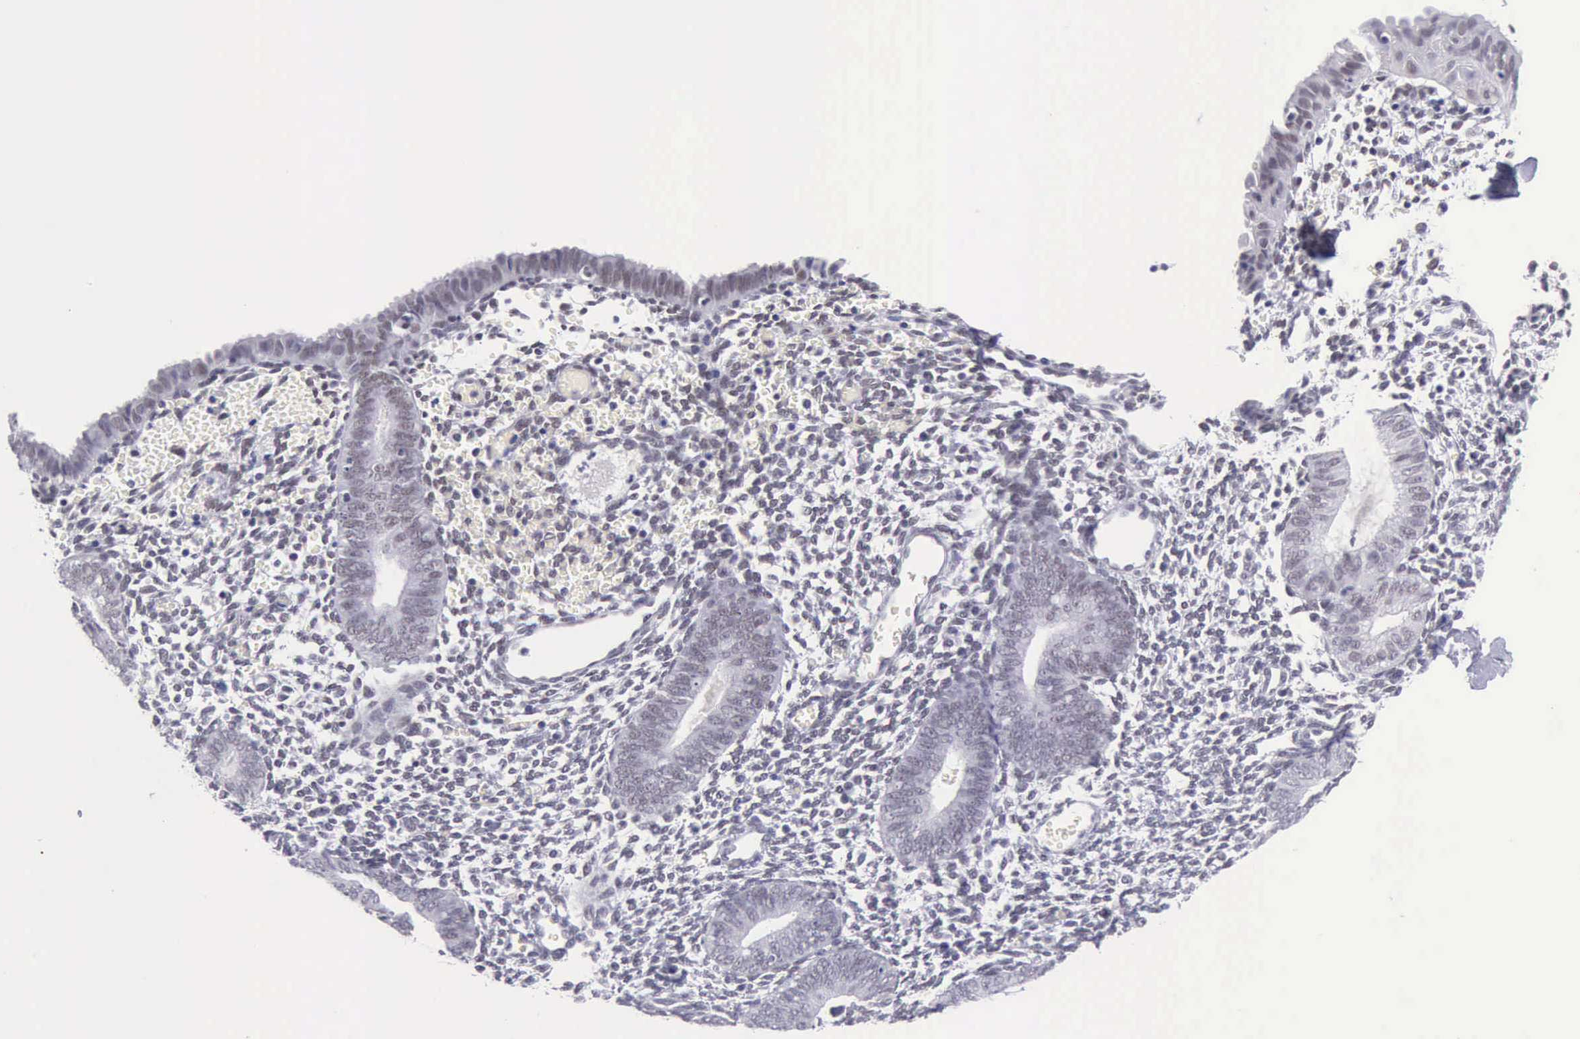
{"staining": {"intensity": "weak", "quantity": "25%-75%", "location": "nuclear"}, "tissue": "endometrium", "cell_type": "Cells in endometrial stroma", "image_type": "normal", "snomed": [{"axis": "morphology", "description": "Normal tissue, NOS"}, {"axis": "topography", "description": "Endometrium"}], "caption": "Immunohistochemistry staining of benign endometrium, which demonstrates low levels of weak nuclear expression in about 25%-75% of cells in endometrial stroma indicating weak nuclear protein staining. The staining was performed using DAB (3,3'-diaminobenzidine) (brown) for protein detection and nuclei were counterstained in hematoxylin (blue).", "gene": "EP300", "patient": {"sex": "female", "age": 61}}